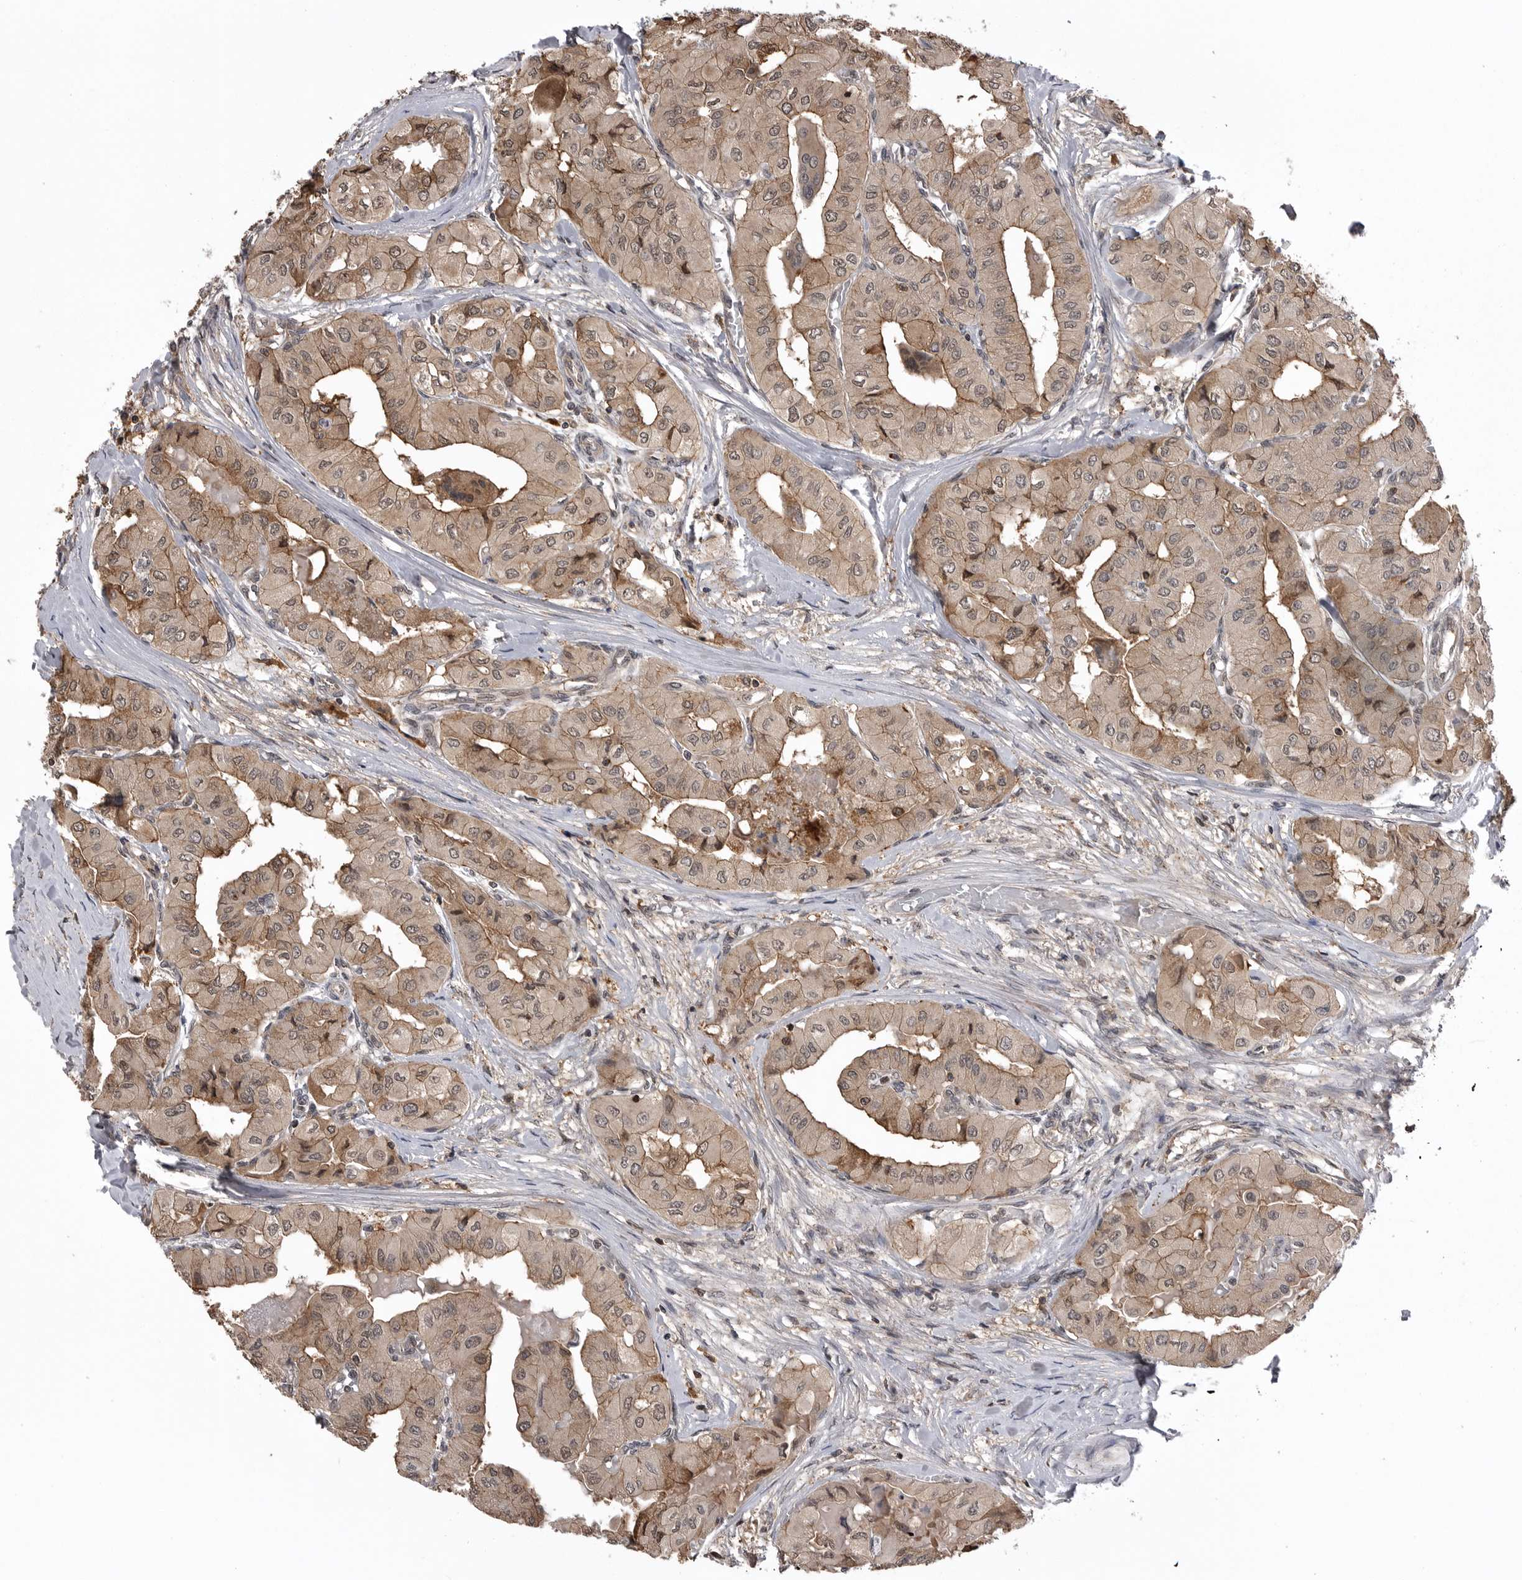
{"staining": {"intensity": "moderate", "quantity": ">75%", "location": "cytoplasmic/membranous,nuclear"}, "tissue": "thyroid cancer", "cell_type": "Tumor cells", "image_type": "cancer", "snomed": [{"axis": "morphology", "description": "Papillary adenocarcinoma, NOS"}, {"axis": "topography", "description": "Thyroid gland"}], "caption": "About >75% of tumor cells in papillary adenocarcinoma (thyroid) display moderate cytoplasmic/membranous and nuclear protein expression as visualized by brown immunohistochemical staining.", "gene": "AOAH", "patient": {"sex": "female", "age": 59}}